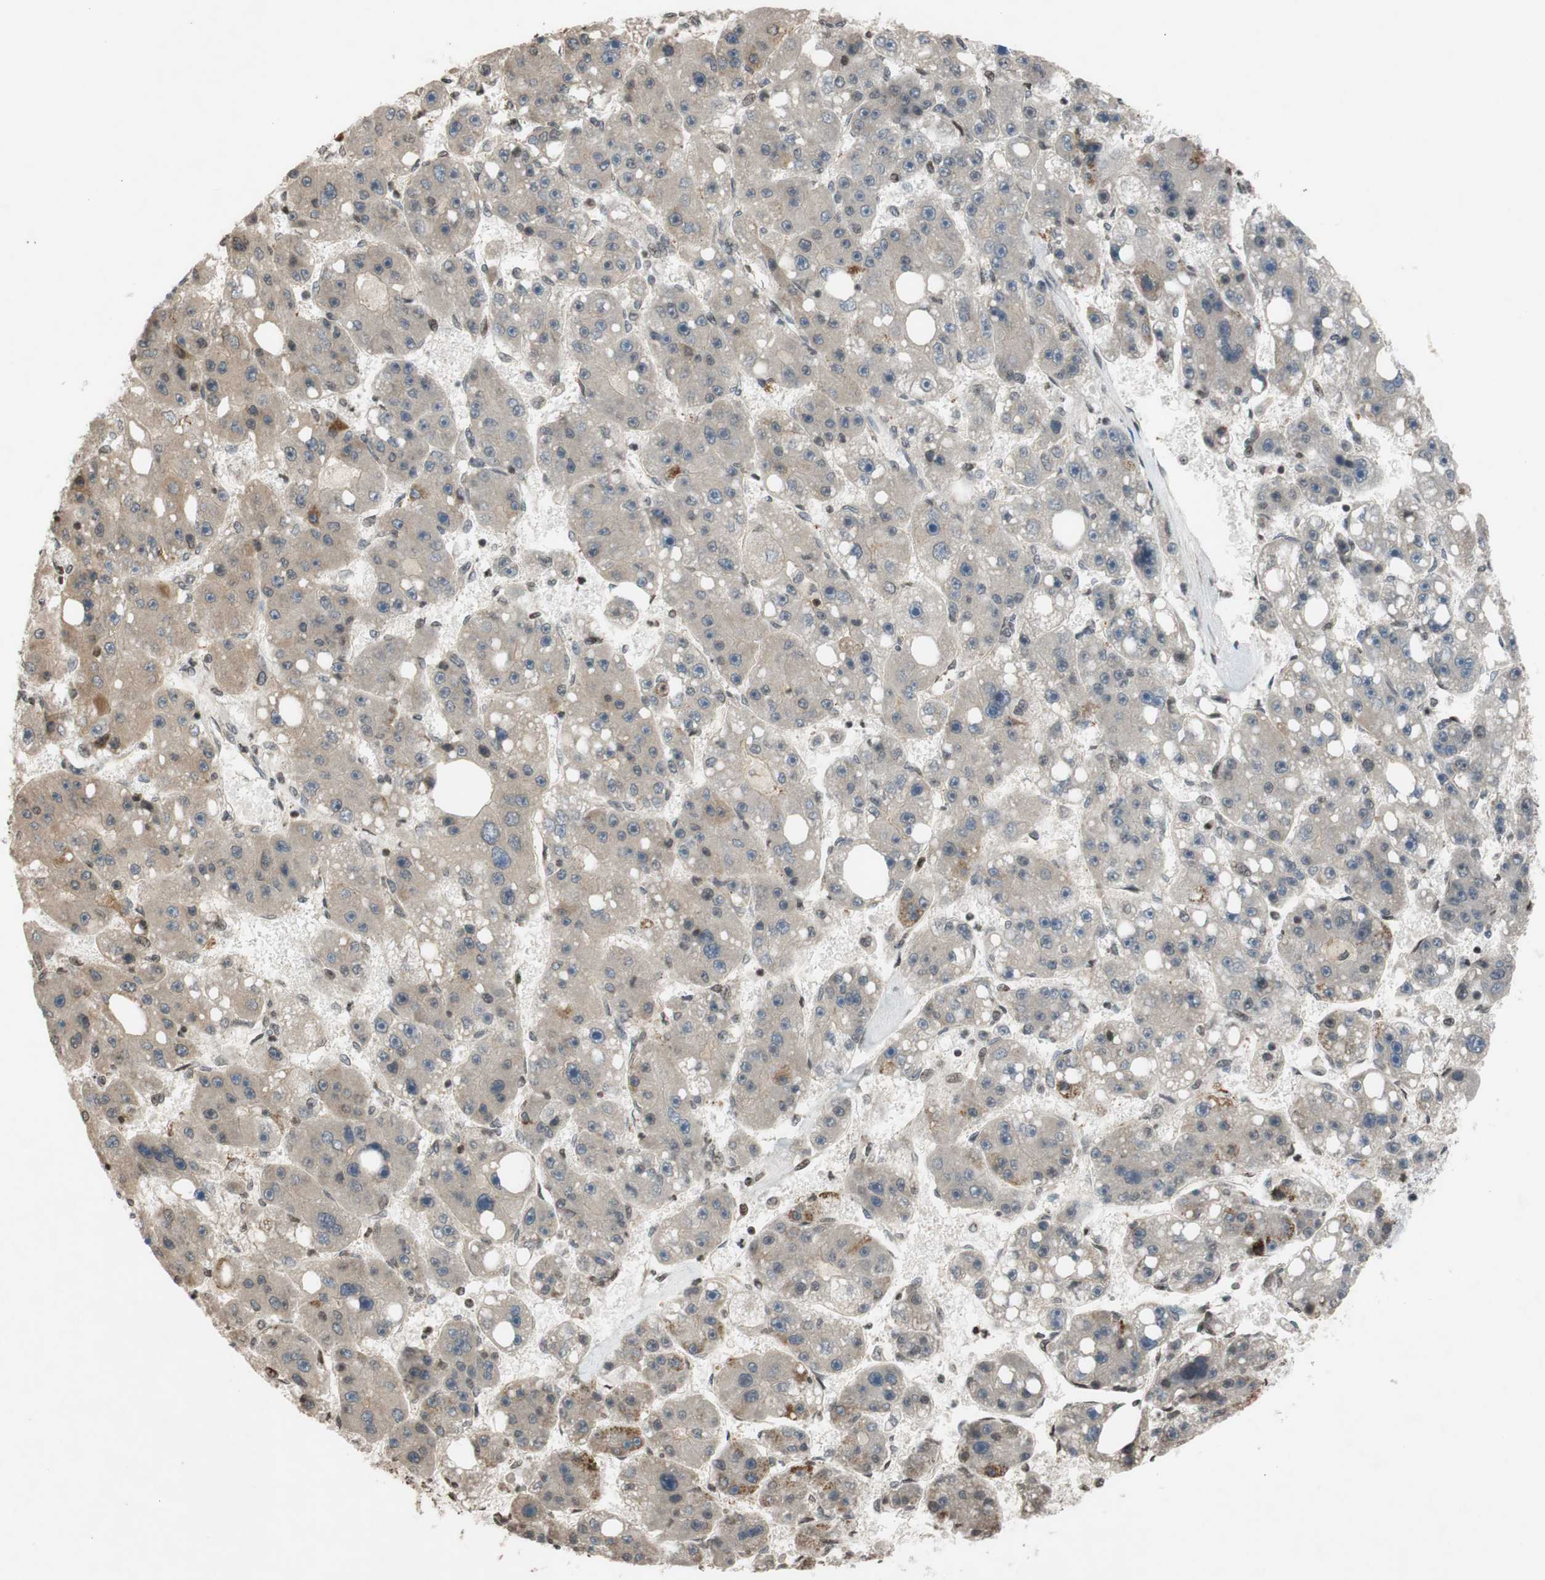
{"staining": {"intensity": "moderate", "quantity": "<25%", "location": "cytoplasmic/membranous"}, "tissue": "liver cancer", "cell_type": "Tumor cells", "image_type": "cancer", "snomed": [{"axis": "morphology", "description": "Carcinoma, Hepatocellular, NOS"}, {"axis": "topography", "description": "Liver"}], "caption": "An immunohistochemistry (IHC) histopathology image of neoplastic tissue is shown. Protein staining in brown highlights moderate cytoplasmic/membranous positivity in hepatocellular carcinoma (liver) within tumor cells.", "gene": "MCM6", "patient": {"sex": "female", "age": 61}}